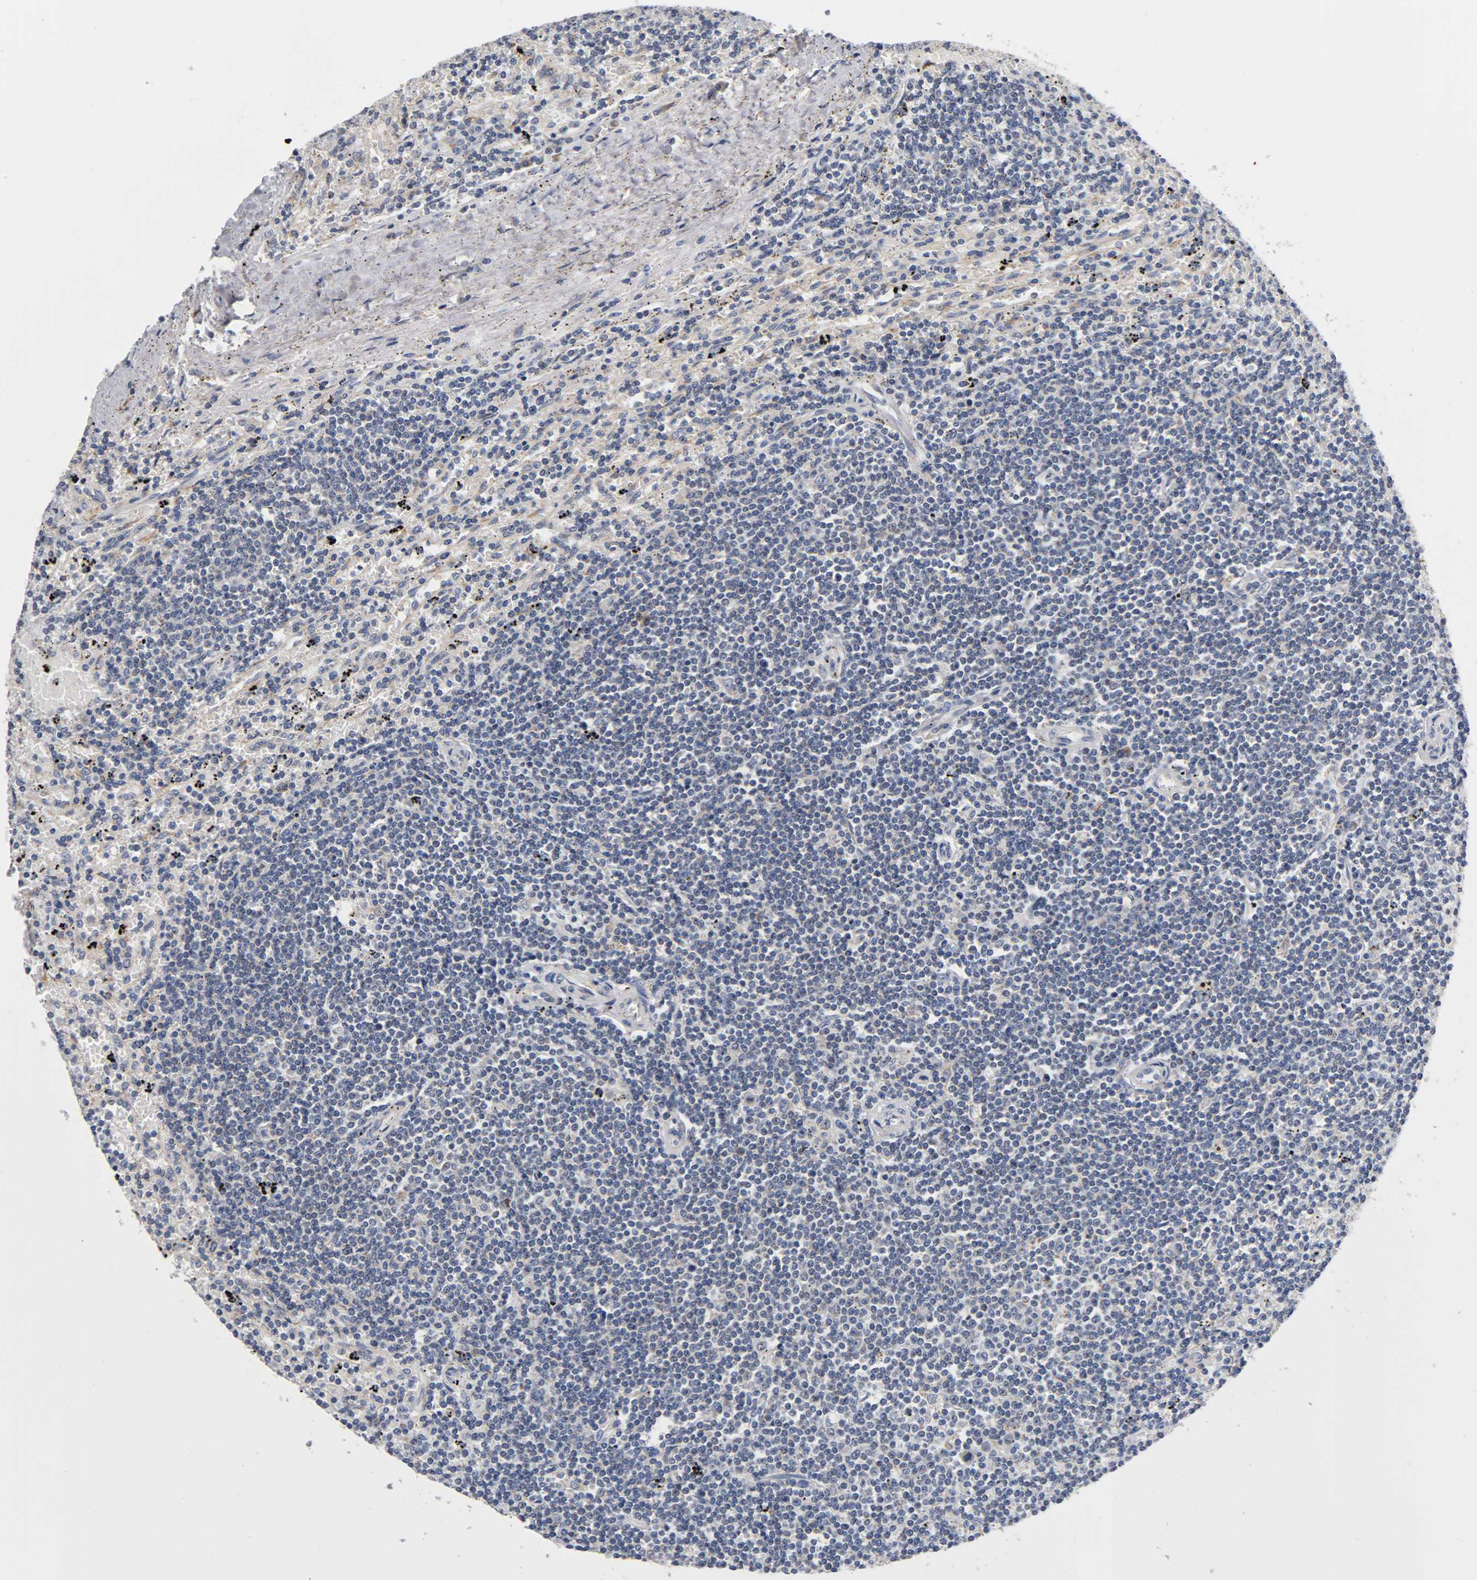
{"staining": {"intensity": "negative", "quantity": "none", "location": "none"}, "tissue": "lymphoma", "cell_type": "Tumor cells", "image_type": "cancer", "snomed": [{"axis": "morphology", "description": "Malignant lymphoma, non-Hodgkin's type, Low grade"}, {"axis": "topography", "description": "Spleen"}], "caption": "A high-resolution image shows IHC staining of malignant lymphoma, non-Hodgkin's type (low-grade), which displays no significant staining in tumor cells.", "gene": "PCSK6", "patient": {"sex": "male", "age": 76}}